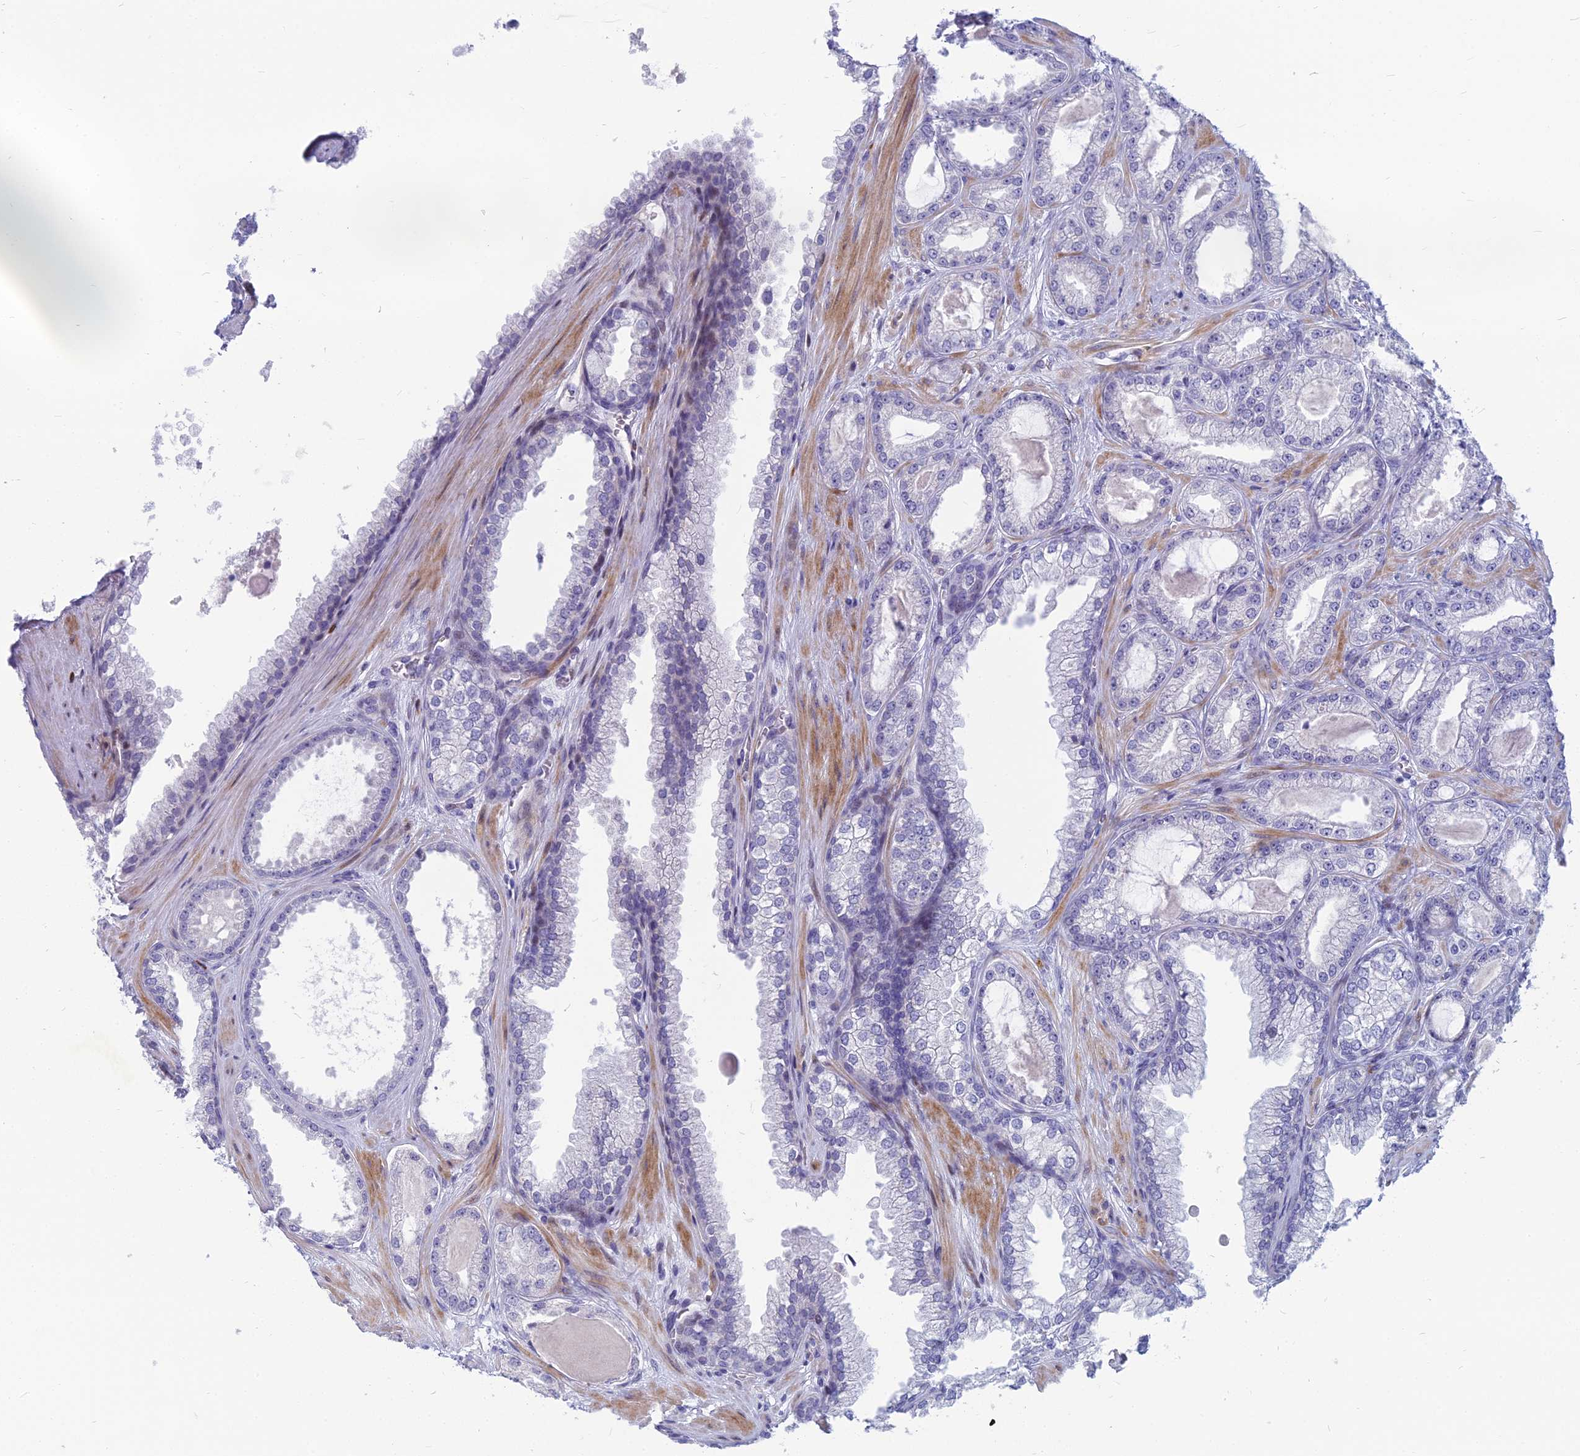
{"staining": {"intensity": "negative", "quantity": "none", "location": "none"}, "tissue": "prostate cancer", "cell_type": "Tumor cells", "image_type": "cancer", "snomed": [{"axis": "morphology", "description": "Adenocarcinoma, Low grade"}, {"axis": "topography", "description": "Prostate"}], "caption": "IHC image of neoplastic tissue: low-grade adenocarcinoma (prostate) stained with DAB (3,3'-diaminobenzidine) exhibits no significant protein staining in tumor cells.", "gene": "MYBPC2", "patient": {"sex": "male", "age": 57}}